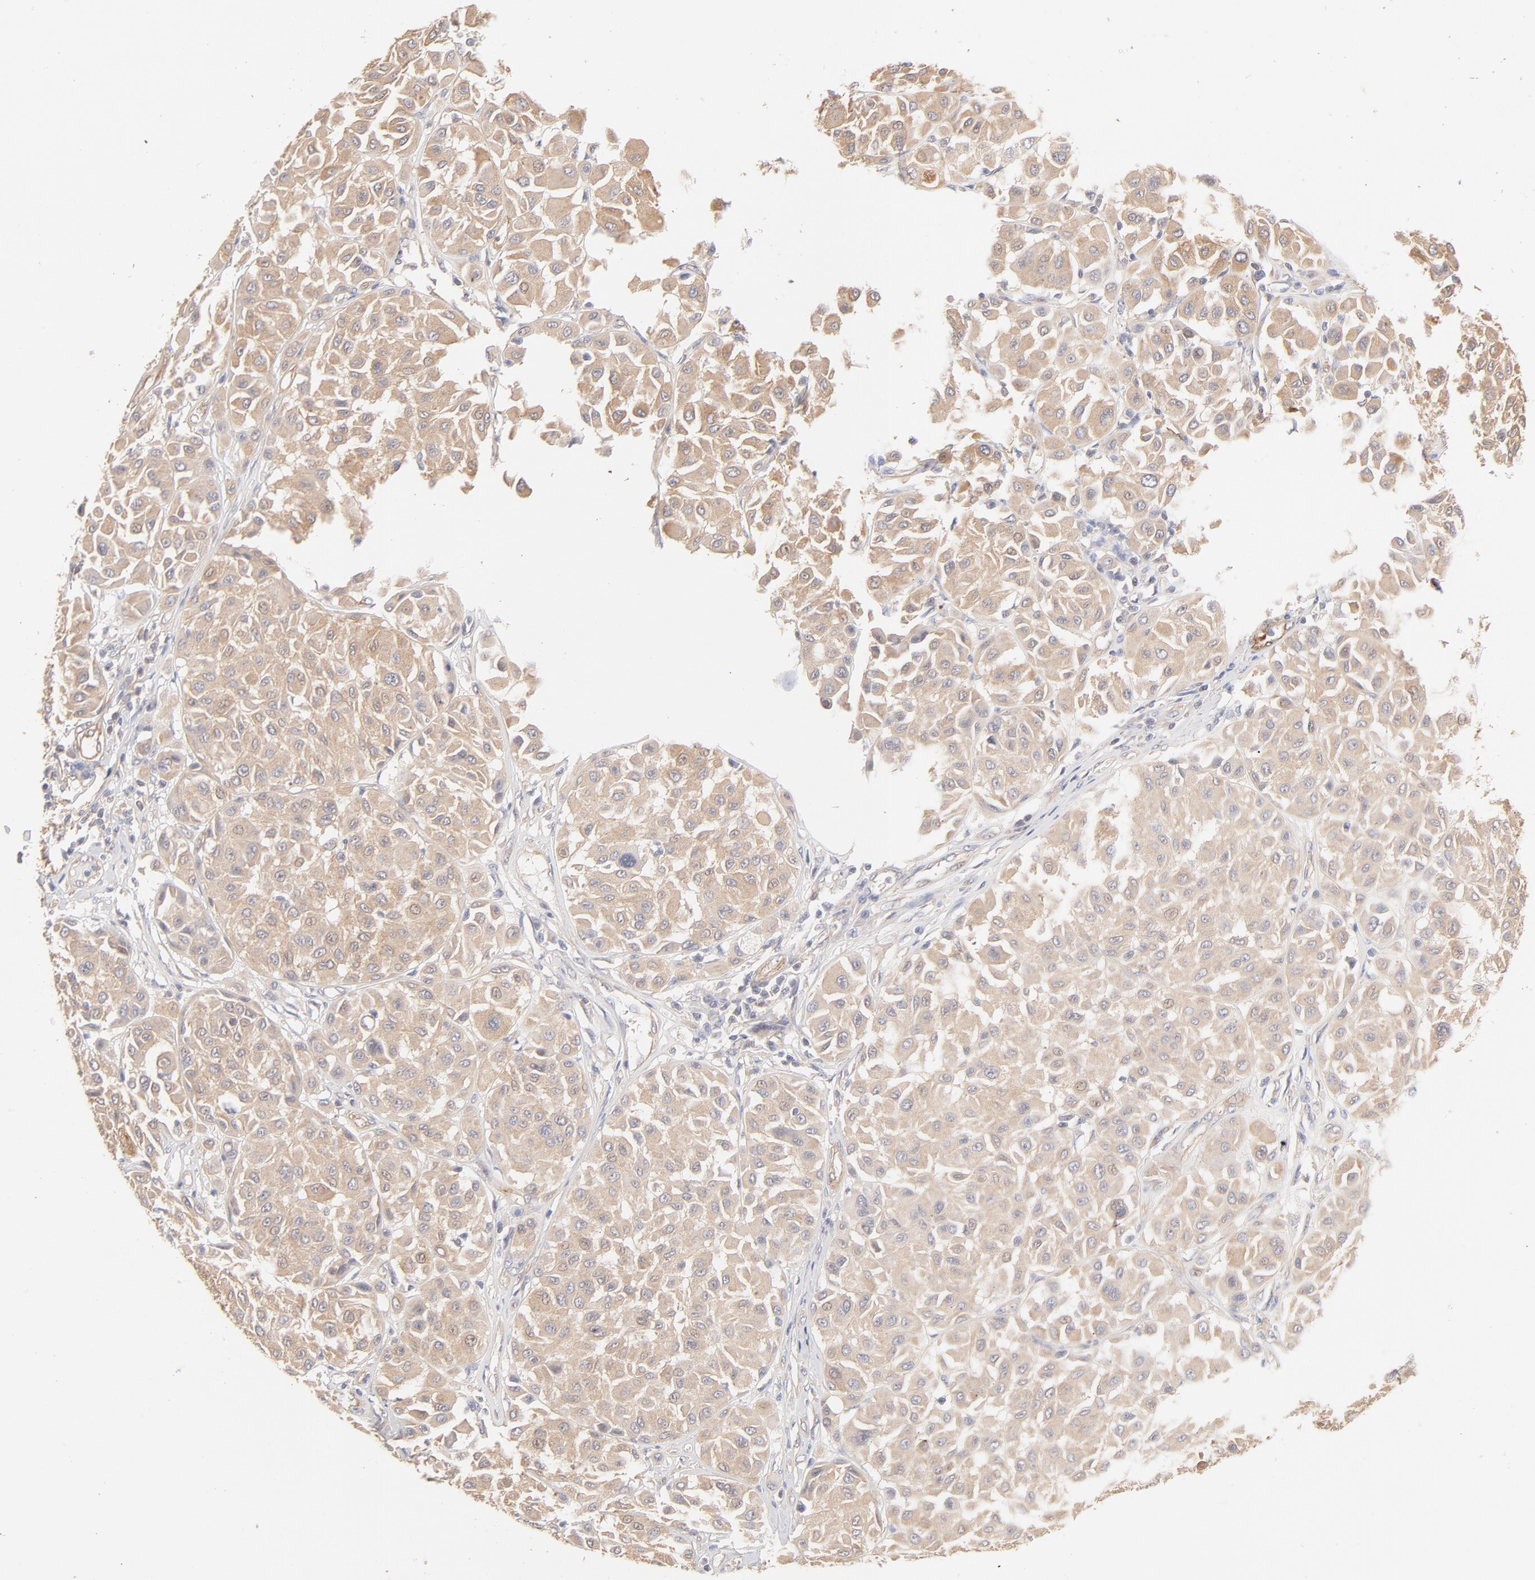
{"staining": {"intensity": "weak", "quantity": ">75%", "location": "cytoplasmic/membranous"}, "tissue": "melanoma", "cell_type": "Tumor cells", "image_type": "cancer", "snomed": [{"axis": "morphology", "description": "Malignant melanoma, Metastatic site"}, {"axis": "topography", "description": "Soft tissue"}], "caption": "Immunohistochemistry (IHC) image of malignant melanoma (metastatic site) stained for a protein (brown), which demonstrates low levels of weak cytoplasmic/membranous expression in approximately >75% of tumor cells.", "gene": "LDLRAP1", "patient": {"sex": "male", "age": 41}}